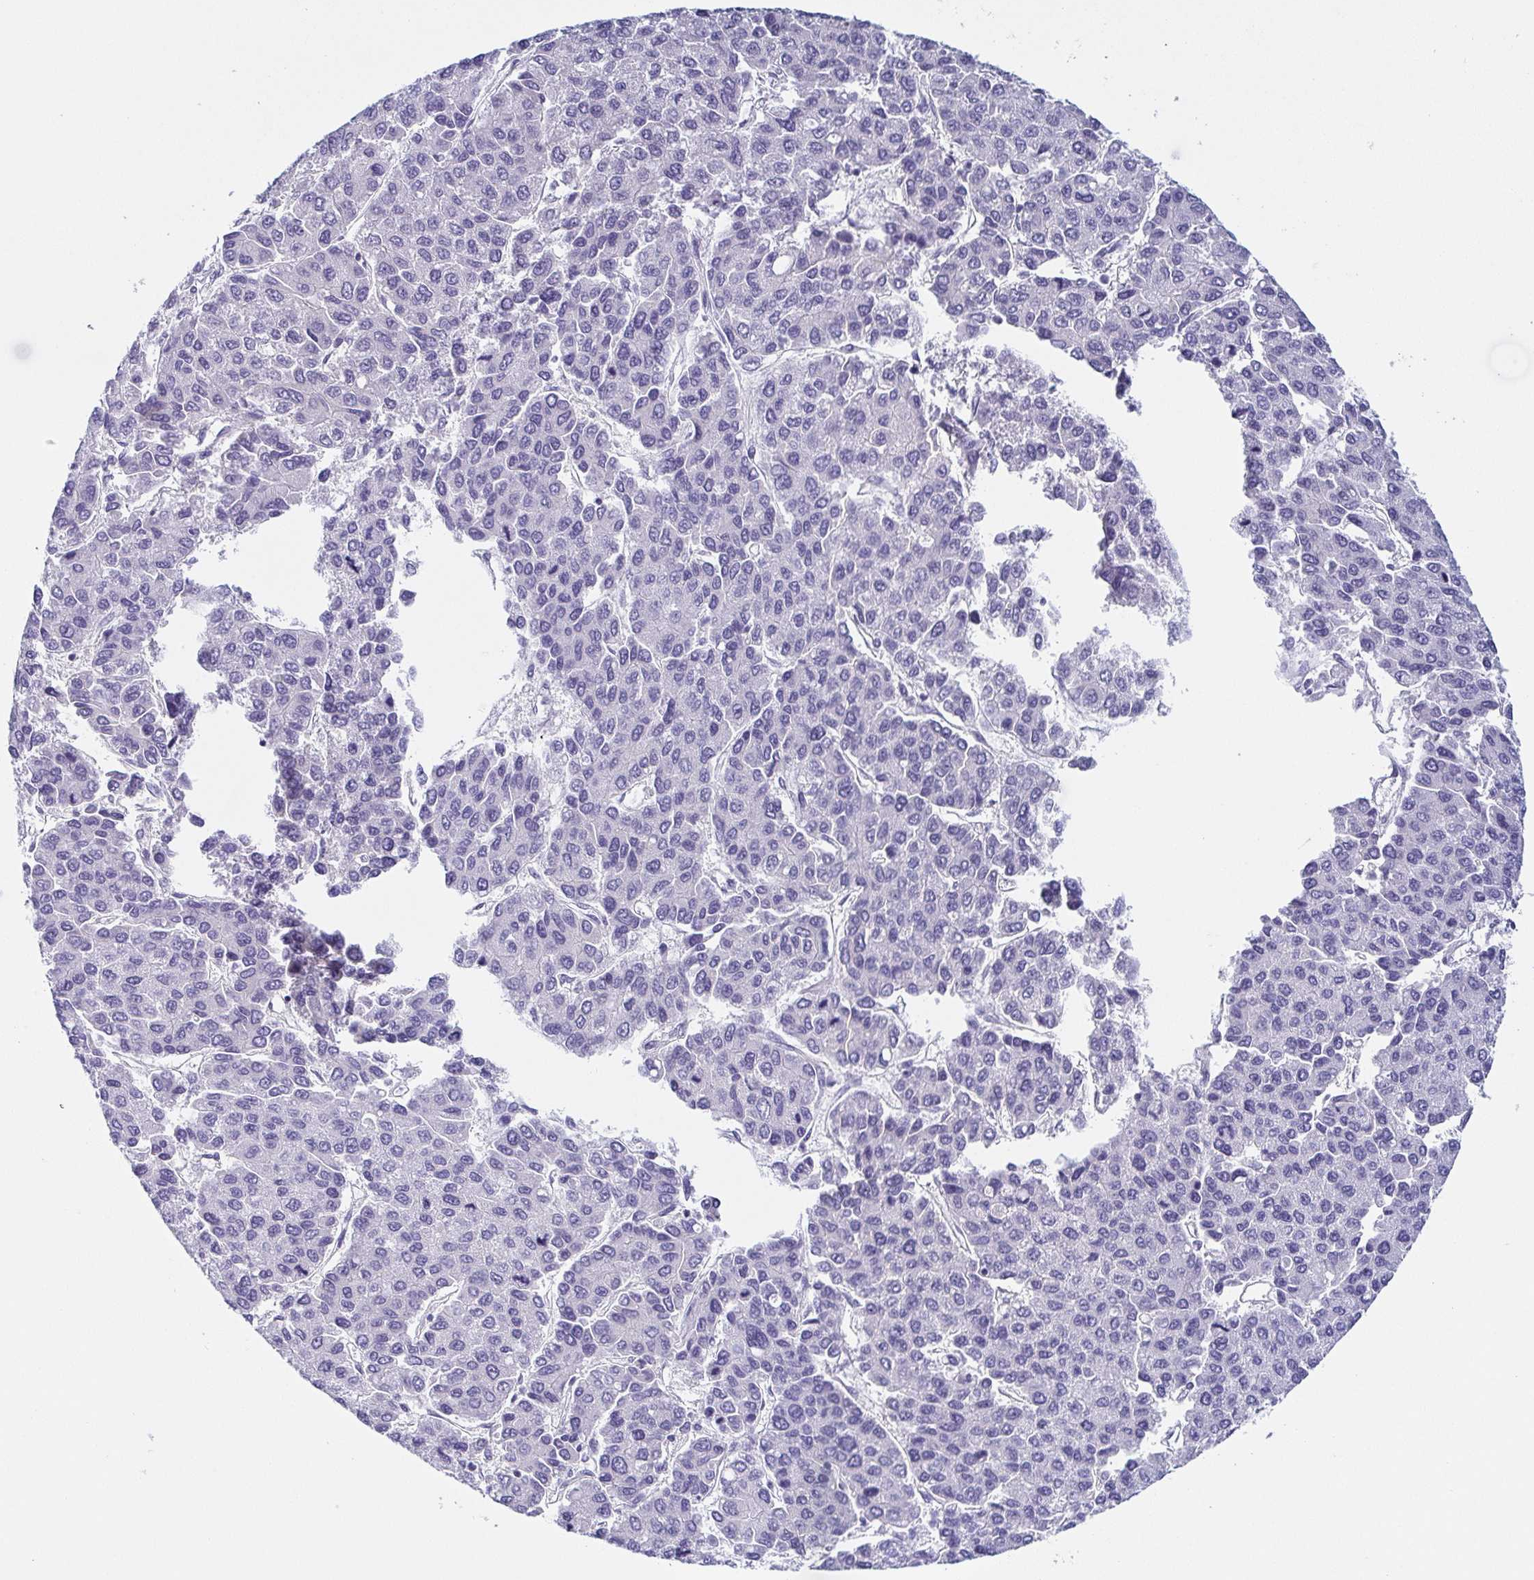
{"staining": {"intensity": "negative", "quantity": "none", "location": "none"}, "tissue": "liver cancer", "cell_type": "Tumor cells", "image_type": "cancer", "snomed": [{"axis": "morphology", "description": "Carcinoma, Hepatocellular, NOS"}, {"axis": "topography", "description": "Liver"}], "caption": "IHC histopathology image of hepatocellular carcinoma (liver) stained for a protein (brown), which shows no expression in tumor cells.", "gene": "COL17A1", "patient": {"sex": "female", "age": 66}}